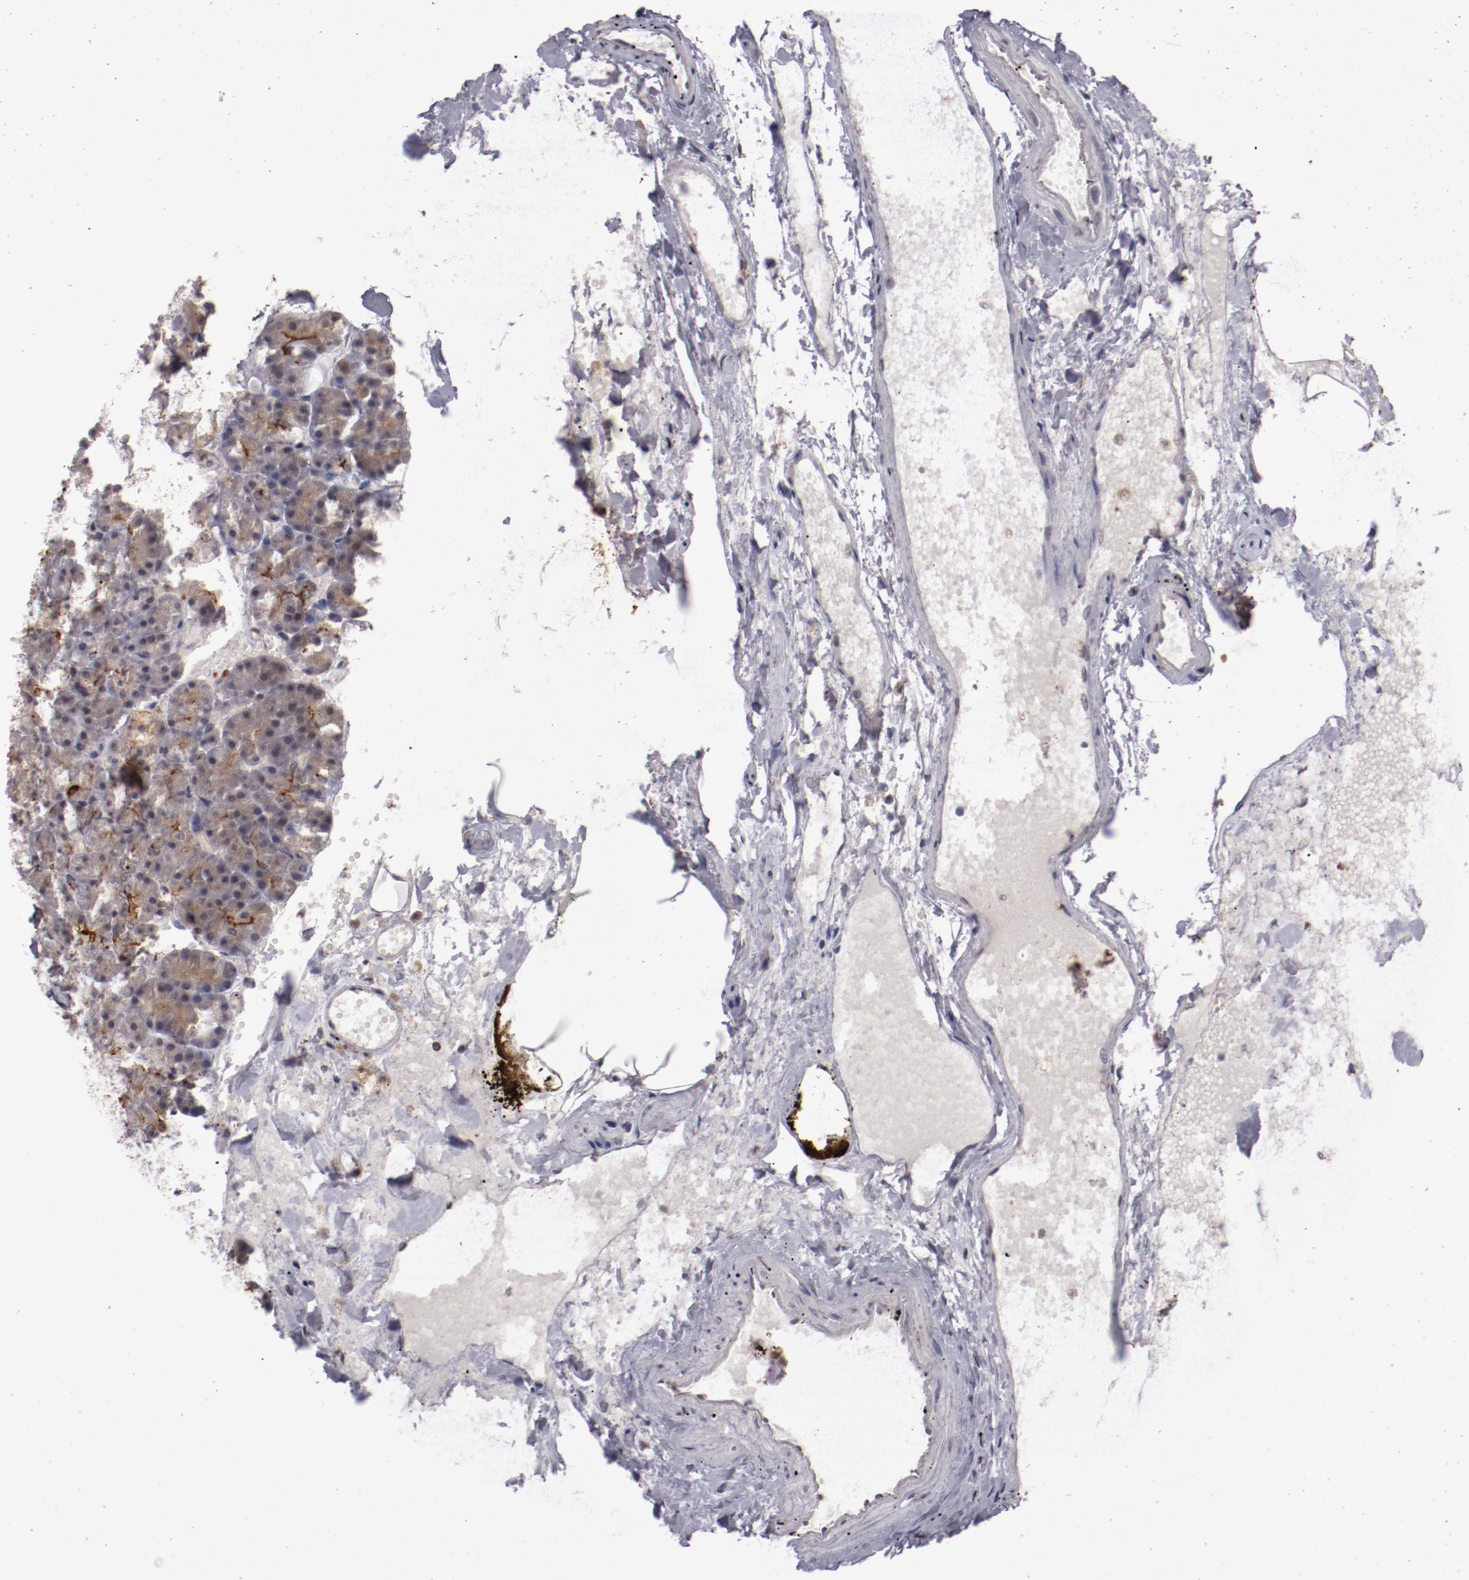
{"staining": {"intensity": "moderate", "quantity": "25%-75%", "location": "cytoplasmic/membranous"}, "tissue": "pancreas", "cell_type": "Exocrine glandular cells", "image_type": "normal", "snomed": [{"axis": "morphology", "description": "Normal tissue, NOS"}, {"axis": "topography", "description": "Pancreas"}], "caption": "This photomicrograph reveals immunohistochemistry staining of unremarkable pancreas, with medium moderate cytoplasmic/membranous positivity in approximately 25%-75% of exocrine glandular cells.", "gene": "STX3", "patient": {"sex": "female", "age": 35}}